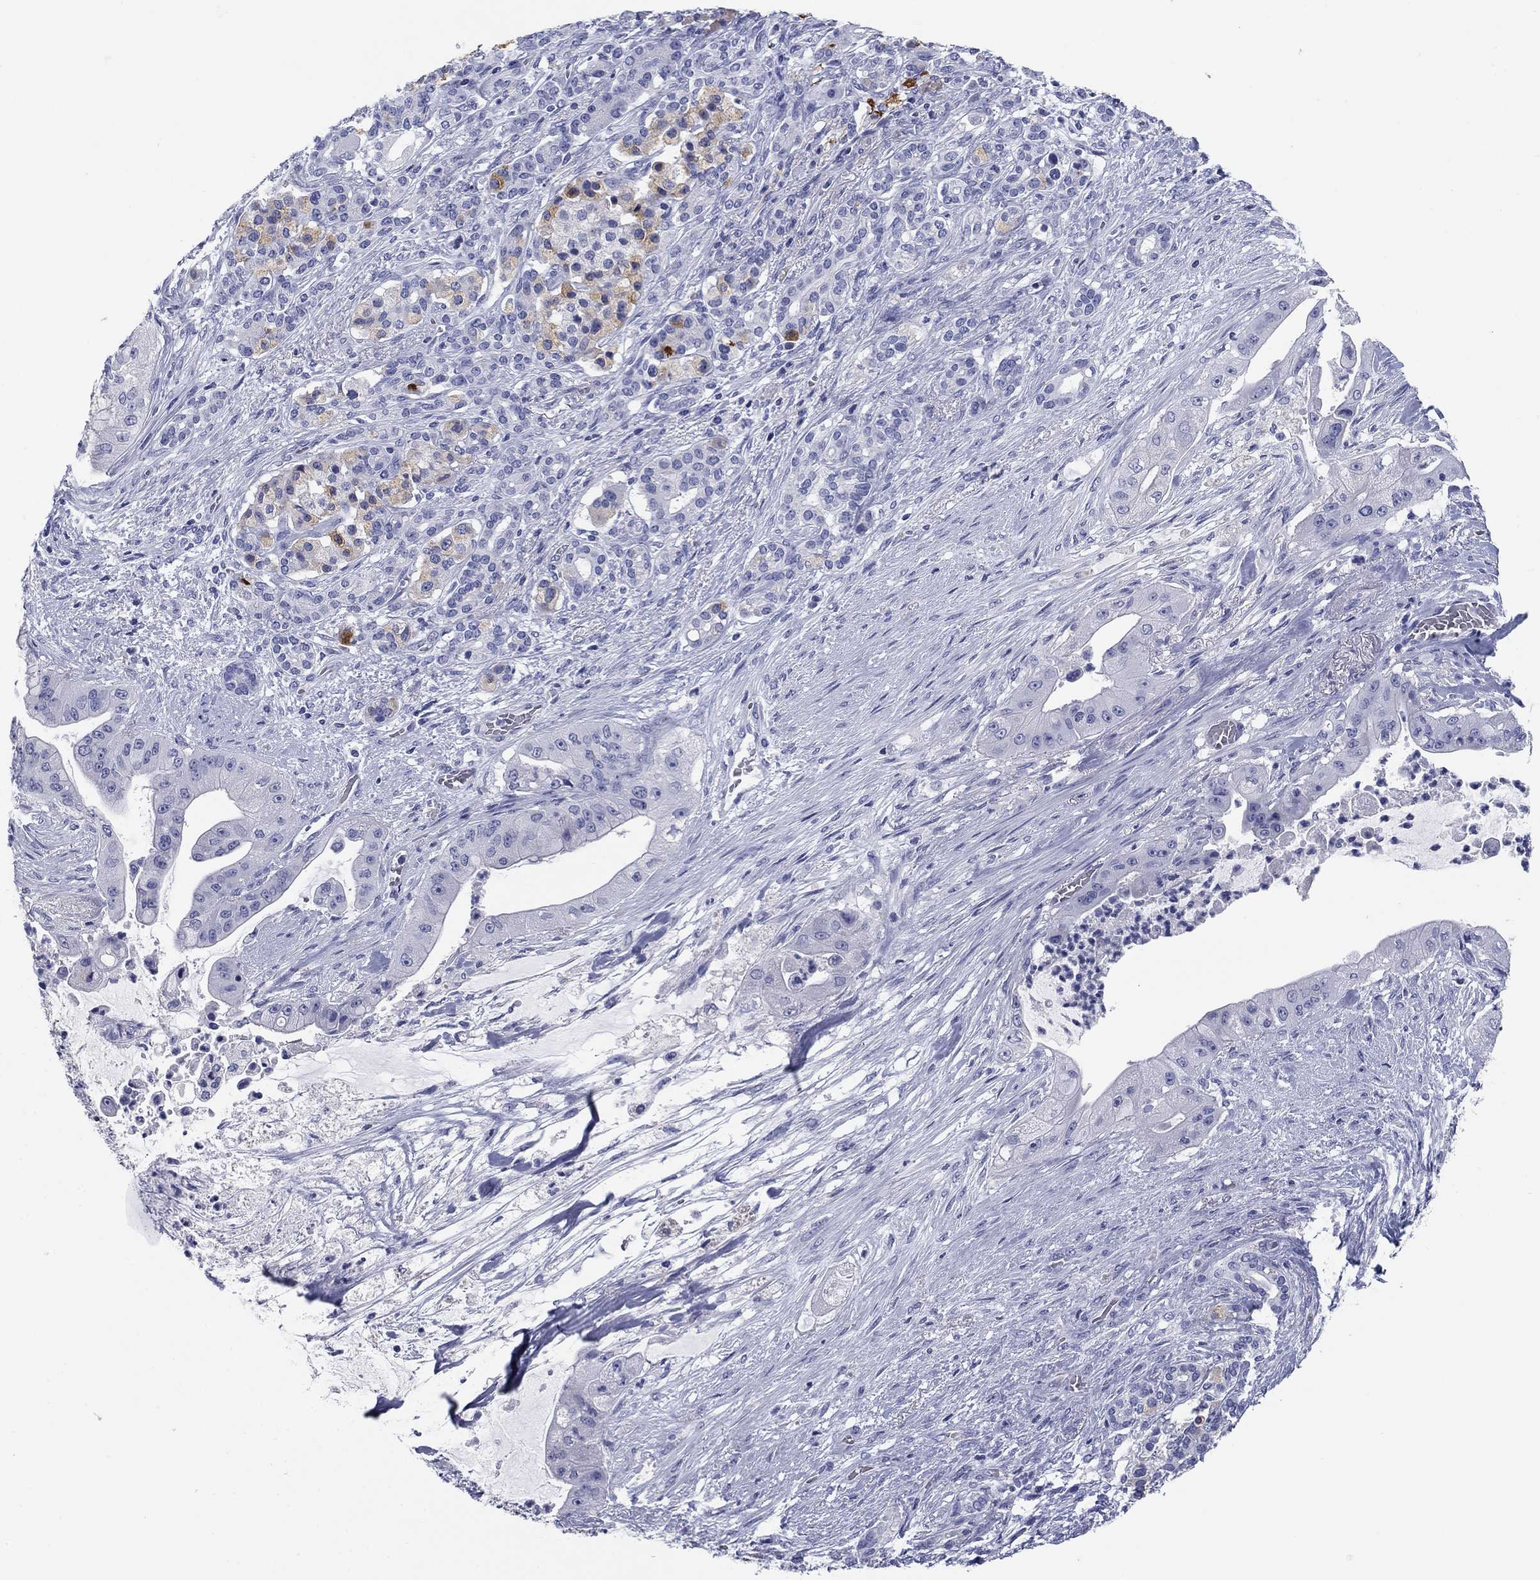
{"staining": {"intensity": "negative", "quantity": "none", "location": "none"}, "tissue": "pancreatic cancer", "cell_type": "Tumor cells", "image_type": "cancer", "snomed": [{"axis": "morphology", "description": "Normal tissue, NOS"}, {"axis": "morphology", "description": "Inflammation, NOS"}, {"axis": "morphology", "description": "Adenocarcinoma, NOS"}, {"axis": "topography", "description": "Pancreas"}], "caption": "Pancreatic cancer (adenocarcinoma) was stained to show a protein in brown. There is no significant positivity in tumor cells.", "gene": "KCNH1", "patient": {"sex": "male", "age": 57}}